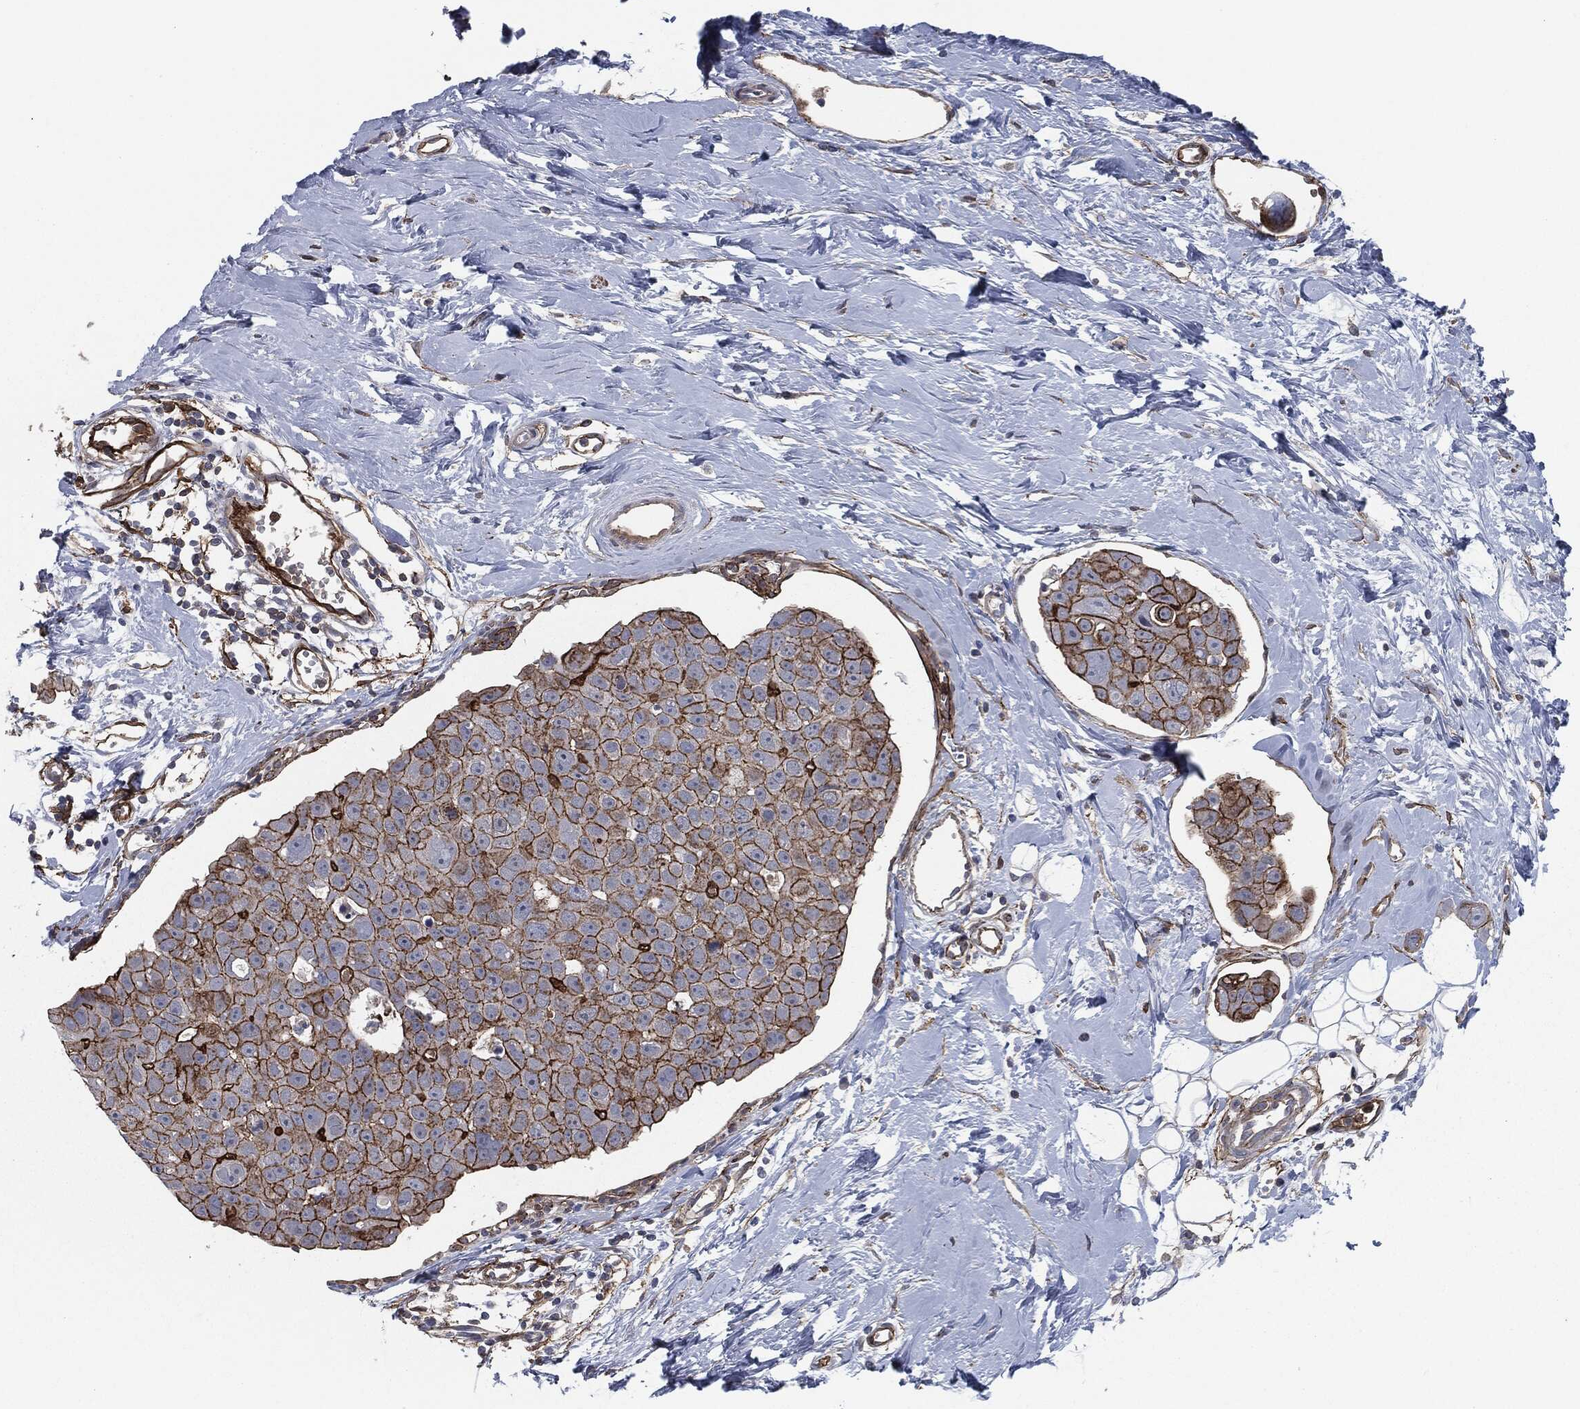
{"staining": {"intensity": "strong", "quantity": "25%-75%", "location": "cytoplasmic/membranous"}, "tissue": "breast cancer", "cell_type": "Tumor cells", "image_type": "cancer", "snomed": [{"axis": "morphology", "description": "Duct carcinoma"}, {"axis": "topography", "description": "Breast"}], "caption": "Immunohistochemical staining of breast invasive ductal carcinoma shows high levels of strong cytoplasmic/membranous staining in about 25%-75% of tumor cells.", "gene": "SVIL", "patient": {"sex": "female", "age": 35}}